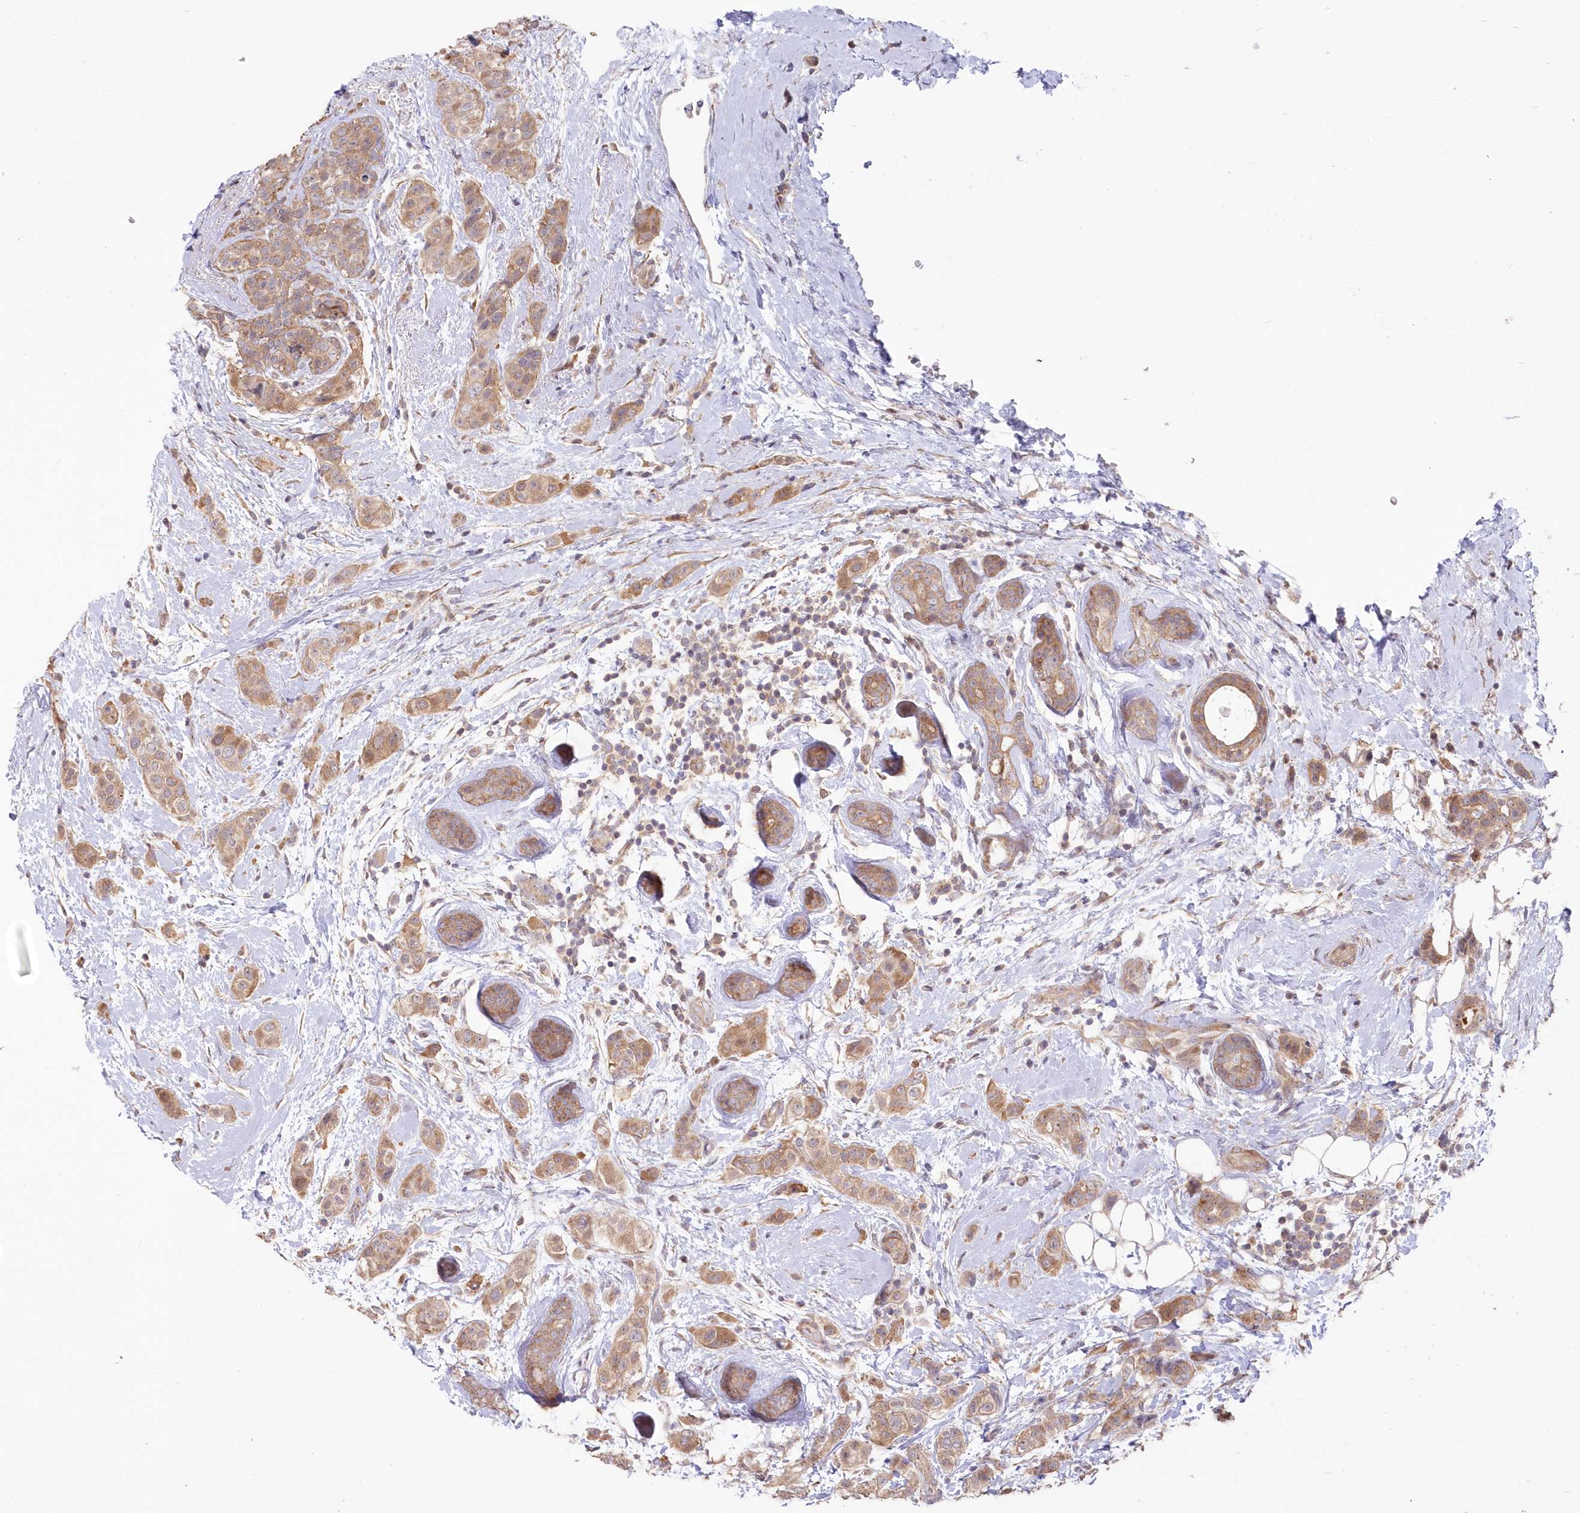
{"staining": {"intensity": "moderate", "quantity": ">75%", "location": "cytoplasmic/membranous"}, "tissue": "breast cancer", "cell_type": "Tumor cells", "image_type": "cancer", "snomed": [{"axis": "morphology", "description": "Lobular carcinoma"}, {"axis": "topography", "description": "Breast"}], "caption": "Breast cancer stained with a protein marker displays moderate staining in tumor cells.", "gene": "TBCA", "patient": {"sex": "female", "age": 51}}